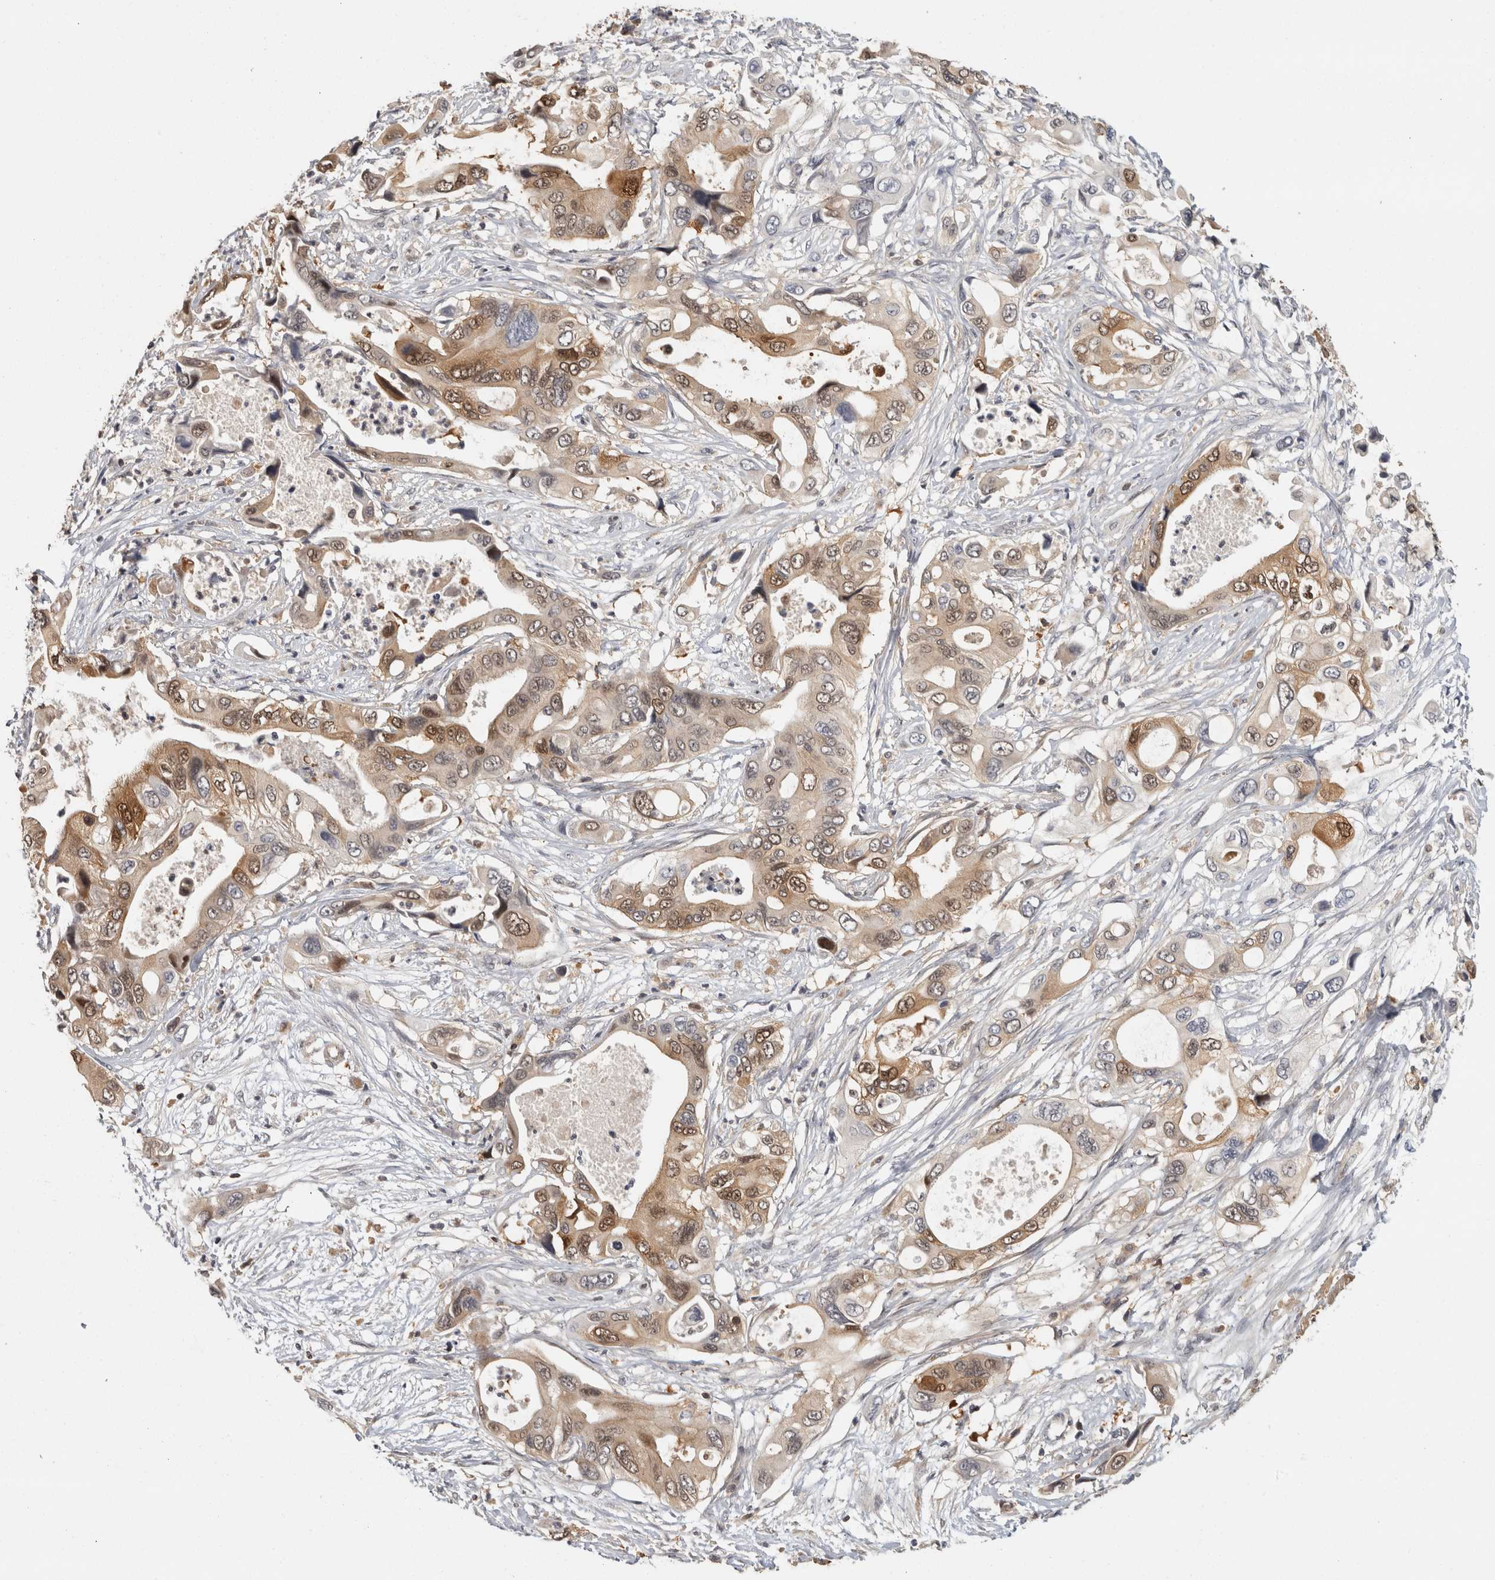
{"staining": {"intensity": "moderate", "quantity": ">75%", "location": "cytoplasmic/membranous,nuclear"}, "tissue": "pancreatic cancer", "cell_type": "Tumor cells", "image_type": "cancer", "snomed": [{"axis": "morphology", "description": "Adenocarcinoma, NOS"}, {"axis": "topography", "description": "Pancreas"}], "caption": "IHC staining of pancreatic adenocarcinoma, which reveals medium levels of moderate cytoplasmic/membranous and nuclear positivity in approximately >75% of tumor cells indicating moderate cytoplasmic/membranous and nuclear protein expression. The staining was performed using DAB (brown) for protein detection and nuclei were counterstained in hematoxylin (blue).", "gene": "ACAT2", "patient": {"sex": "male", "age": 66}}